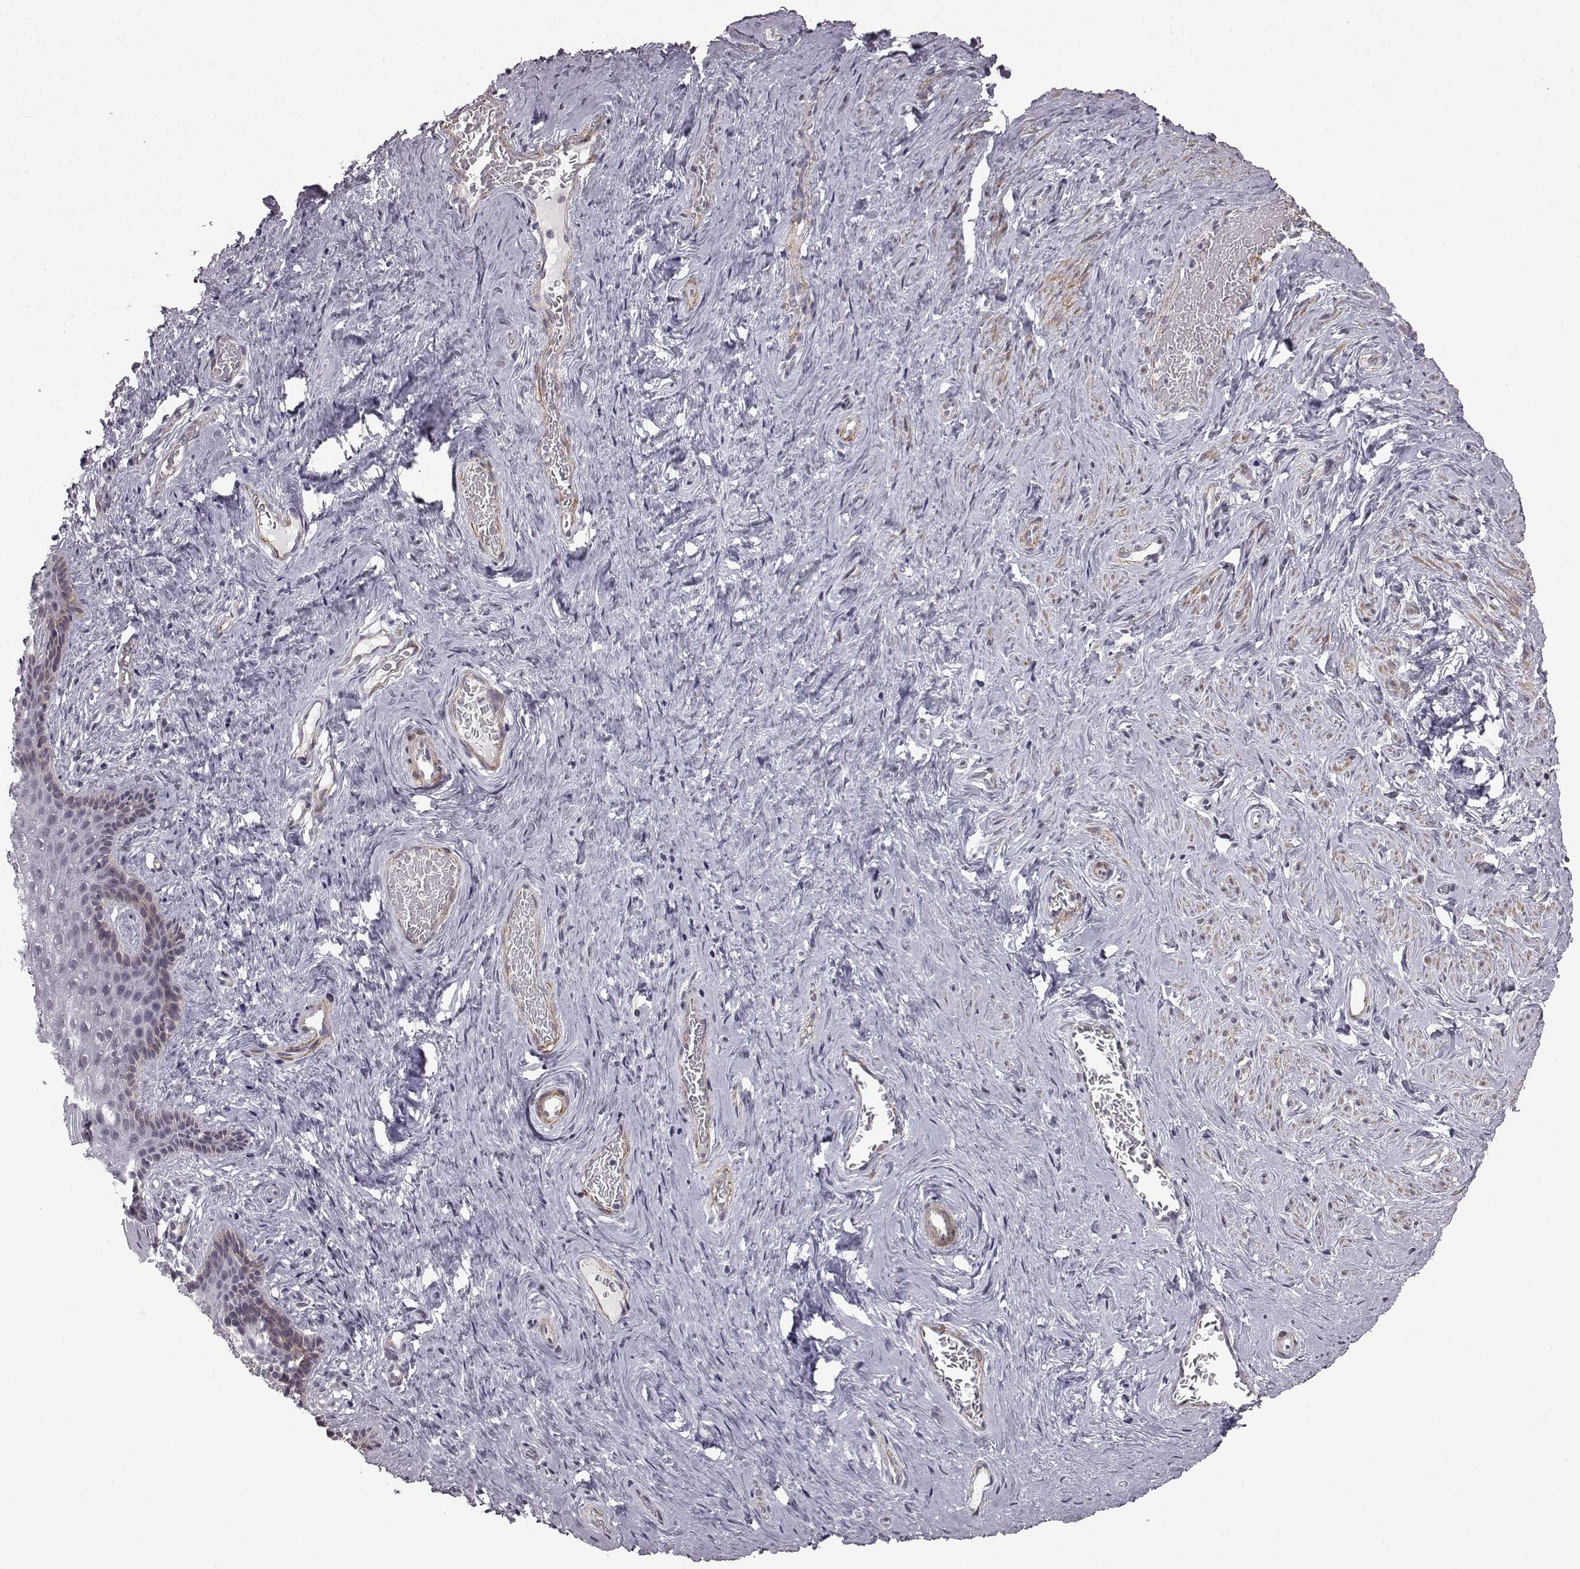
{"staining": {"intensity": "moderate", "quantity": "<25%", "location": "cytoplasmic/membranous"}, "tissue": "vagina", "cell_type": "Squamous epithelial cells", "image_type": "normal", "snomed": [{"axis": "morphology", "description": "Normal tissue, NOS"}, {"axis": "topography", "description": "Vagina"}], "caption": "DAB (3,3'-diaminobenzidine) immunohistochemical staining of benign vagina displays moderate cytoplasmic/membranous protein expression in about <25% of squamous epithelial cells. Ihc stains the protein in brown and the nuclei are stained blue.", "gene": "SYNPO2", "patient": {"sex": "female", "age": 45}}